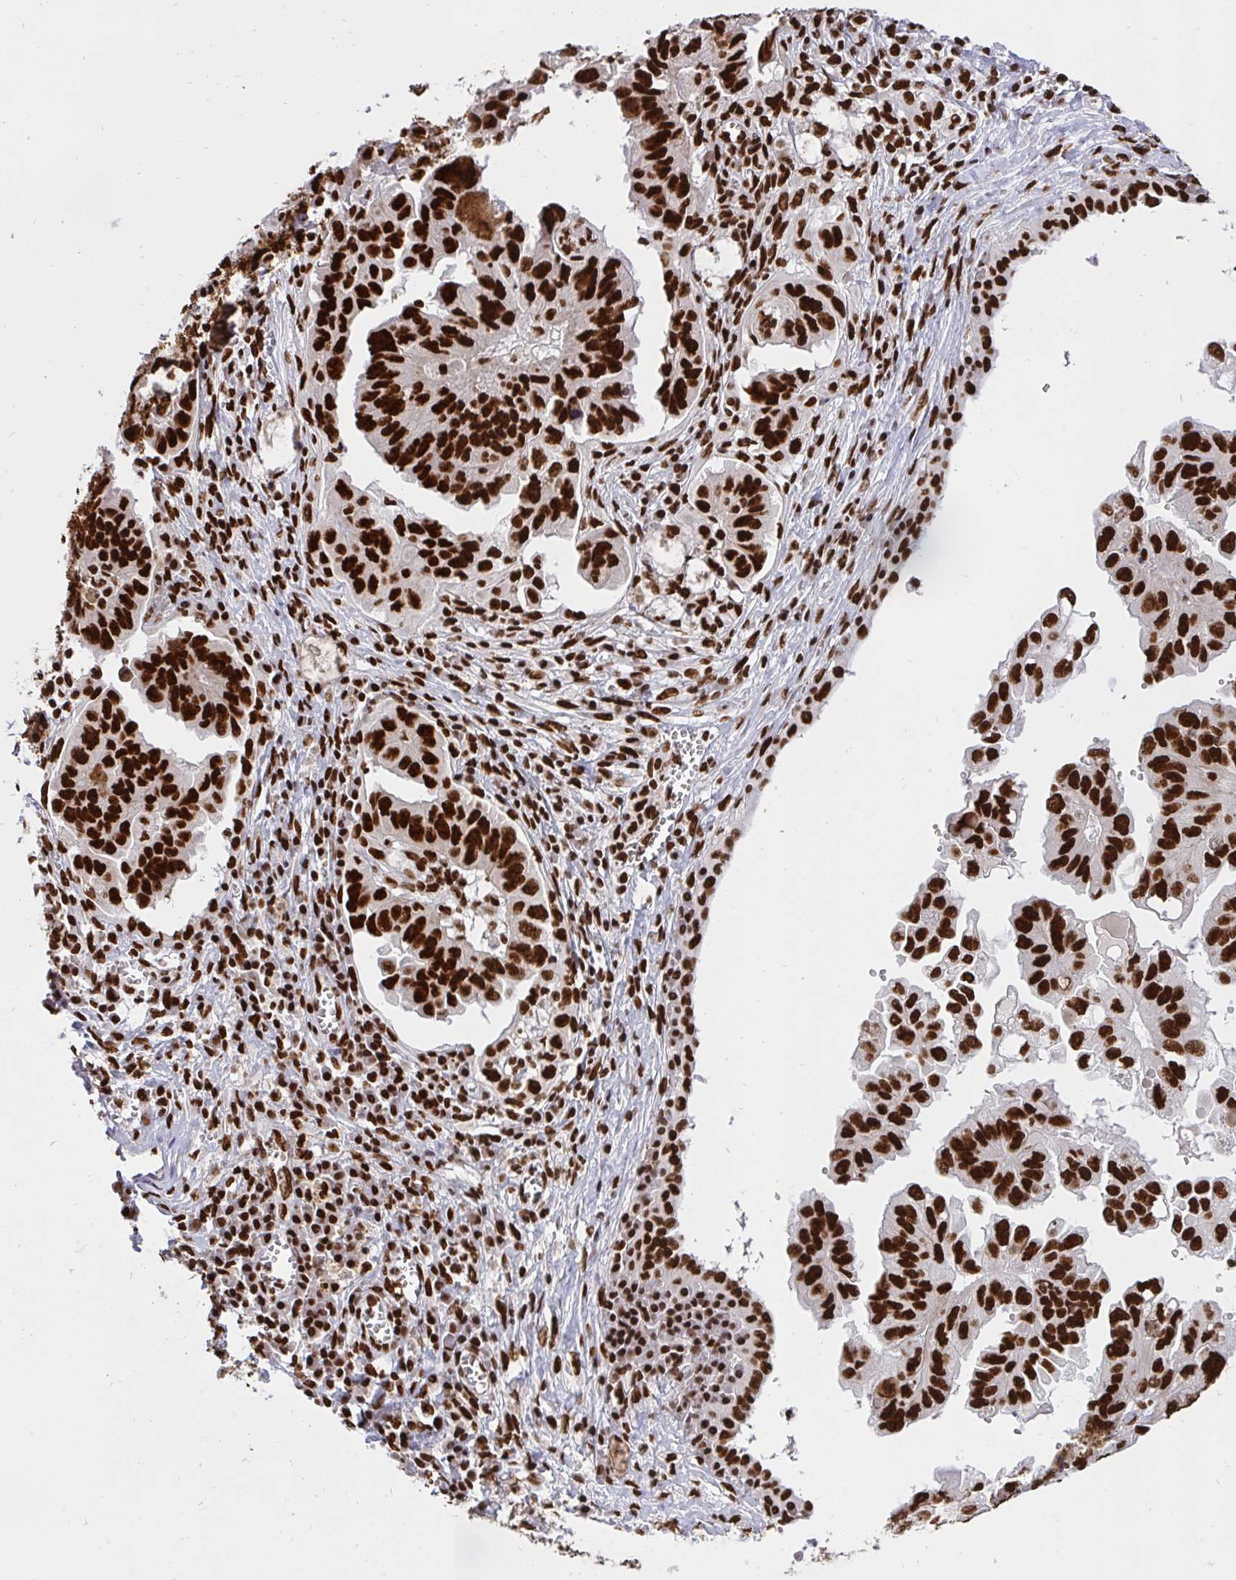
{"staining": {"intensity": "strong", "quantity": ">75%", "location": "nuclear"}, "tissue": "ovarian cancer", "cell_type": "Tumor cells", "image_type": "cancer", "snomed": [{"axis": "morphology", "description": "Cystadenocarcinoma, serous, NOS"}, {"axis": "topography", "description": "Ovary"}], "caption": "Immunohistochemistry photomicrograph of human ovarian cancer stained for a protein (brown), which demonstrates high levels of strong nuclear expression in about >75% of tumor cells.", "gene": "HNRNPL", "patient": {"sex": "female", "age": 79}}